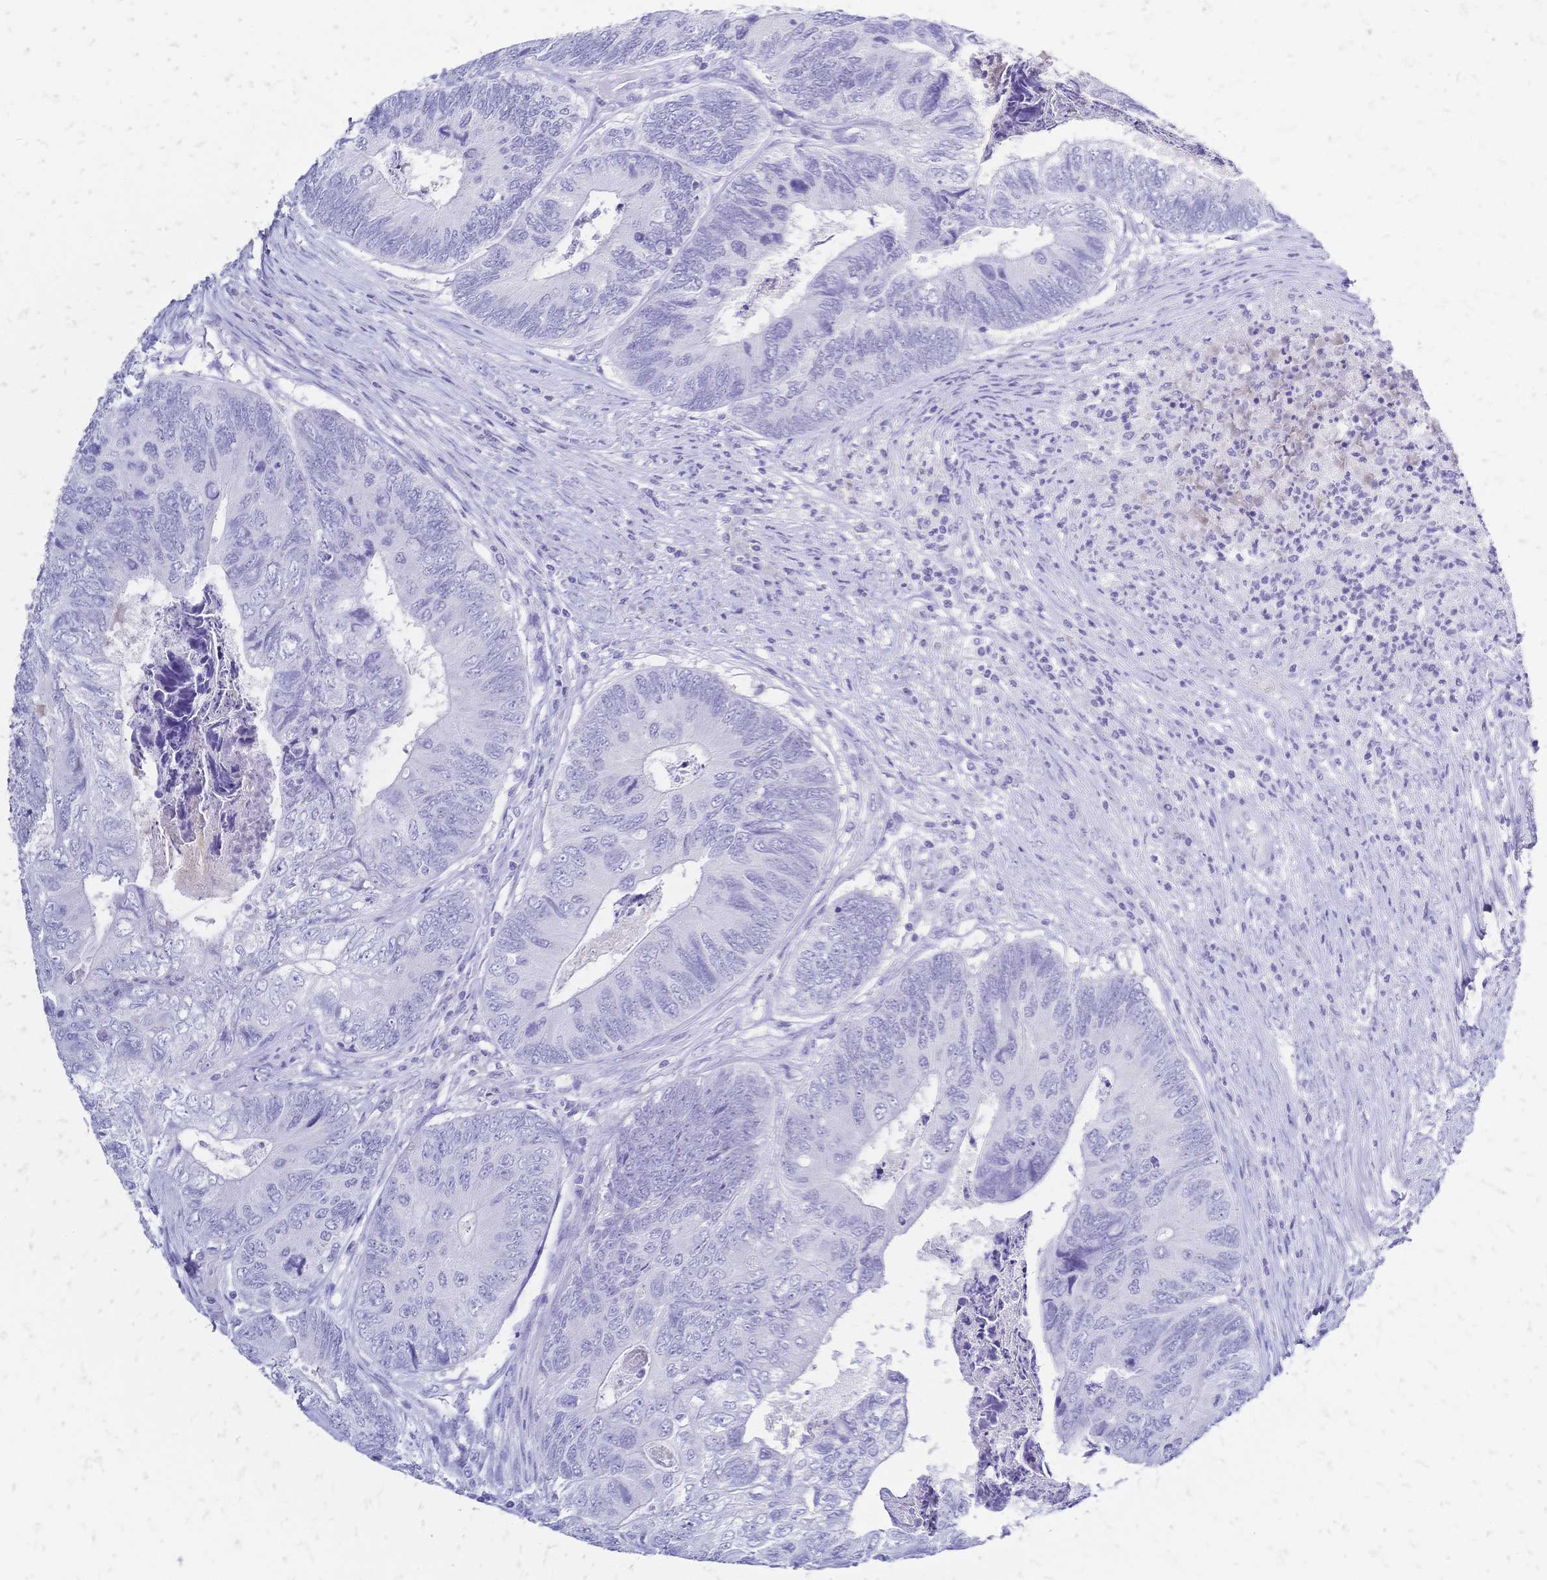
{"staining": {"intensity": "negative", "quantity": "none", "location": "none"}, "tissue": "colorectal cancer", "cell_type": "Tumor cells", "image_type": "cancer", "snomed": [{"axis": "morphology", "description": "Adenocarcinoma, NOS"}, {"axis": "topography", "description": "Colon"}], "caption": "Protein analysis of colorectal cancer (adenocarcinoma) displays no significant positivity in tumor cells.", "gene": "FA2H", "patient": {"sex": "female", "age": 67}}